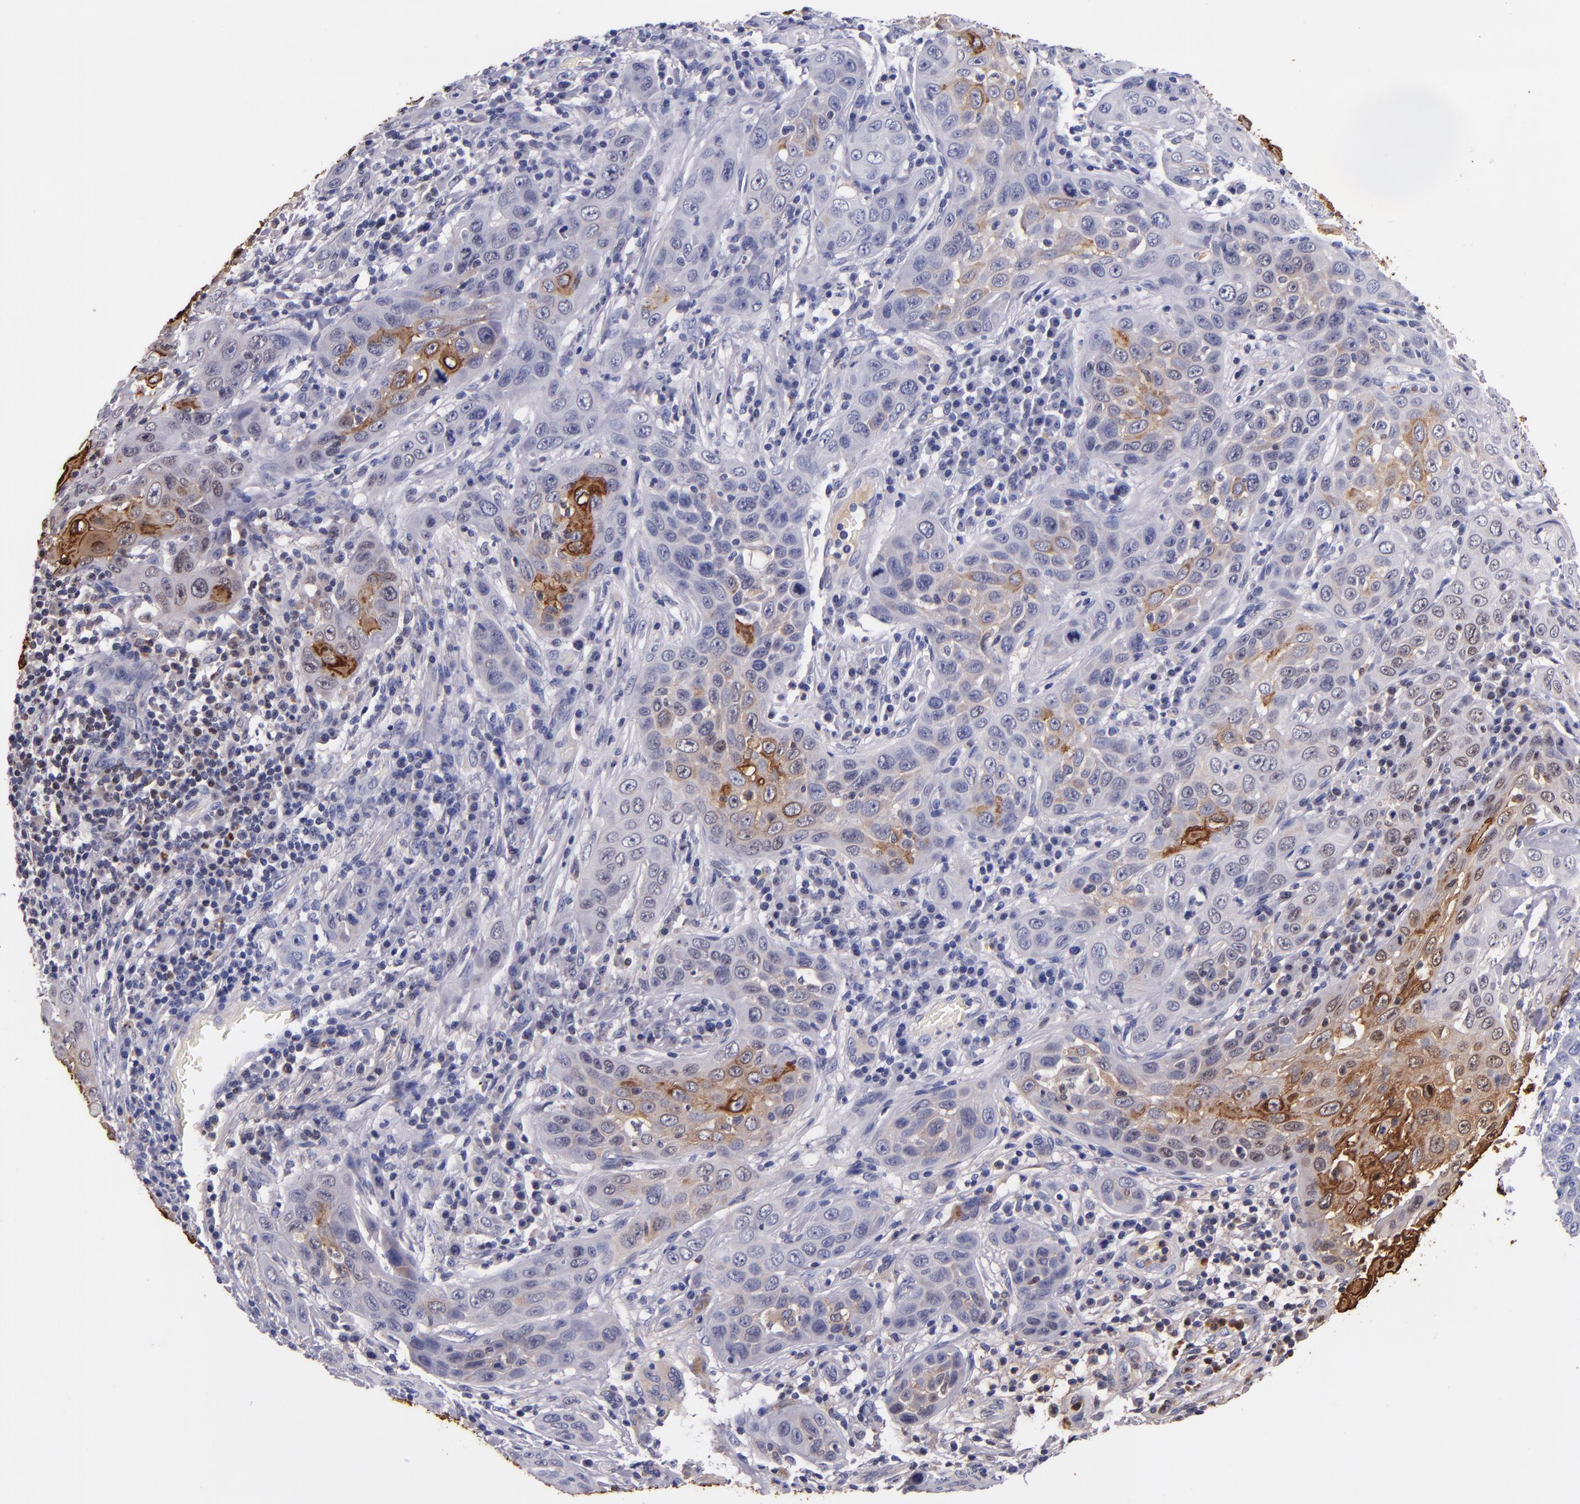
{"staining": {"intensity": "strong", "quantity": "<25%", "location": "cytoplasmic/membranous"}, "tissue": "skin cancer", "cell_type": "Tumor cells", "image_type": "cancer", "snomed": [{"axis": "morphology", "description": "Squamous cell carcinoma, NOS"}, {"axis": "topography", "description": "Skin"}], "caption": "Skin squamous cell carcinoma stained for a protein (brown) displays strong cytoplasmic/membranous positive staining in about <25% of tumor cells.", "gene": "IVL", "patient": {"sex": "male", "age": 84}}